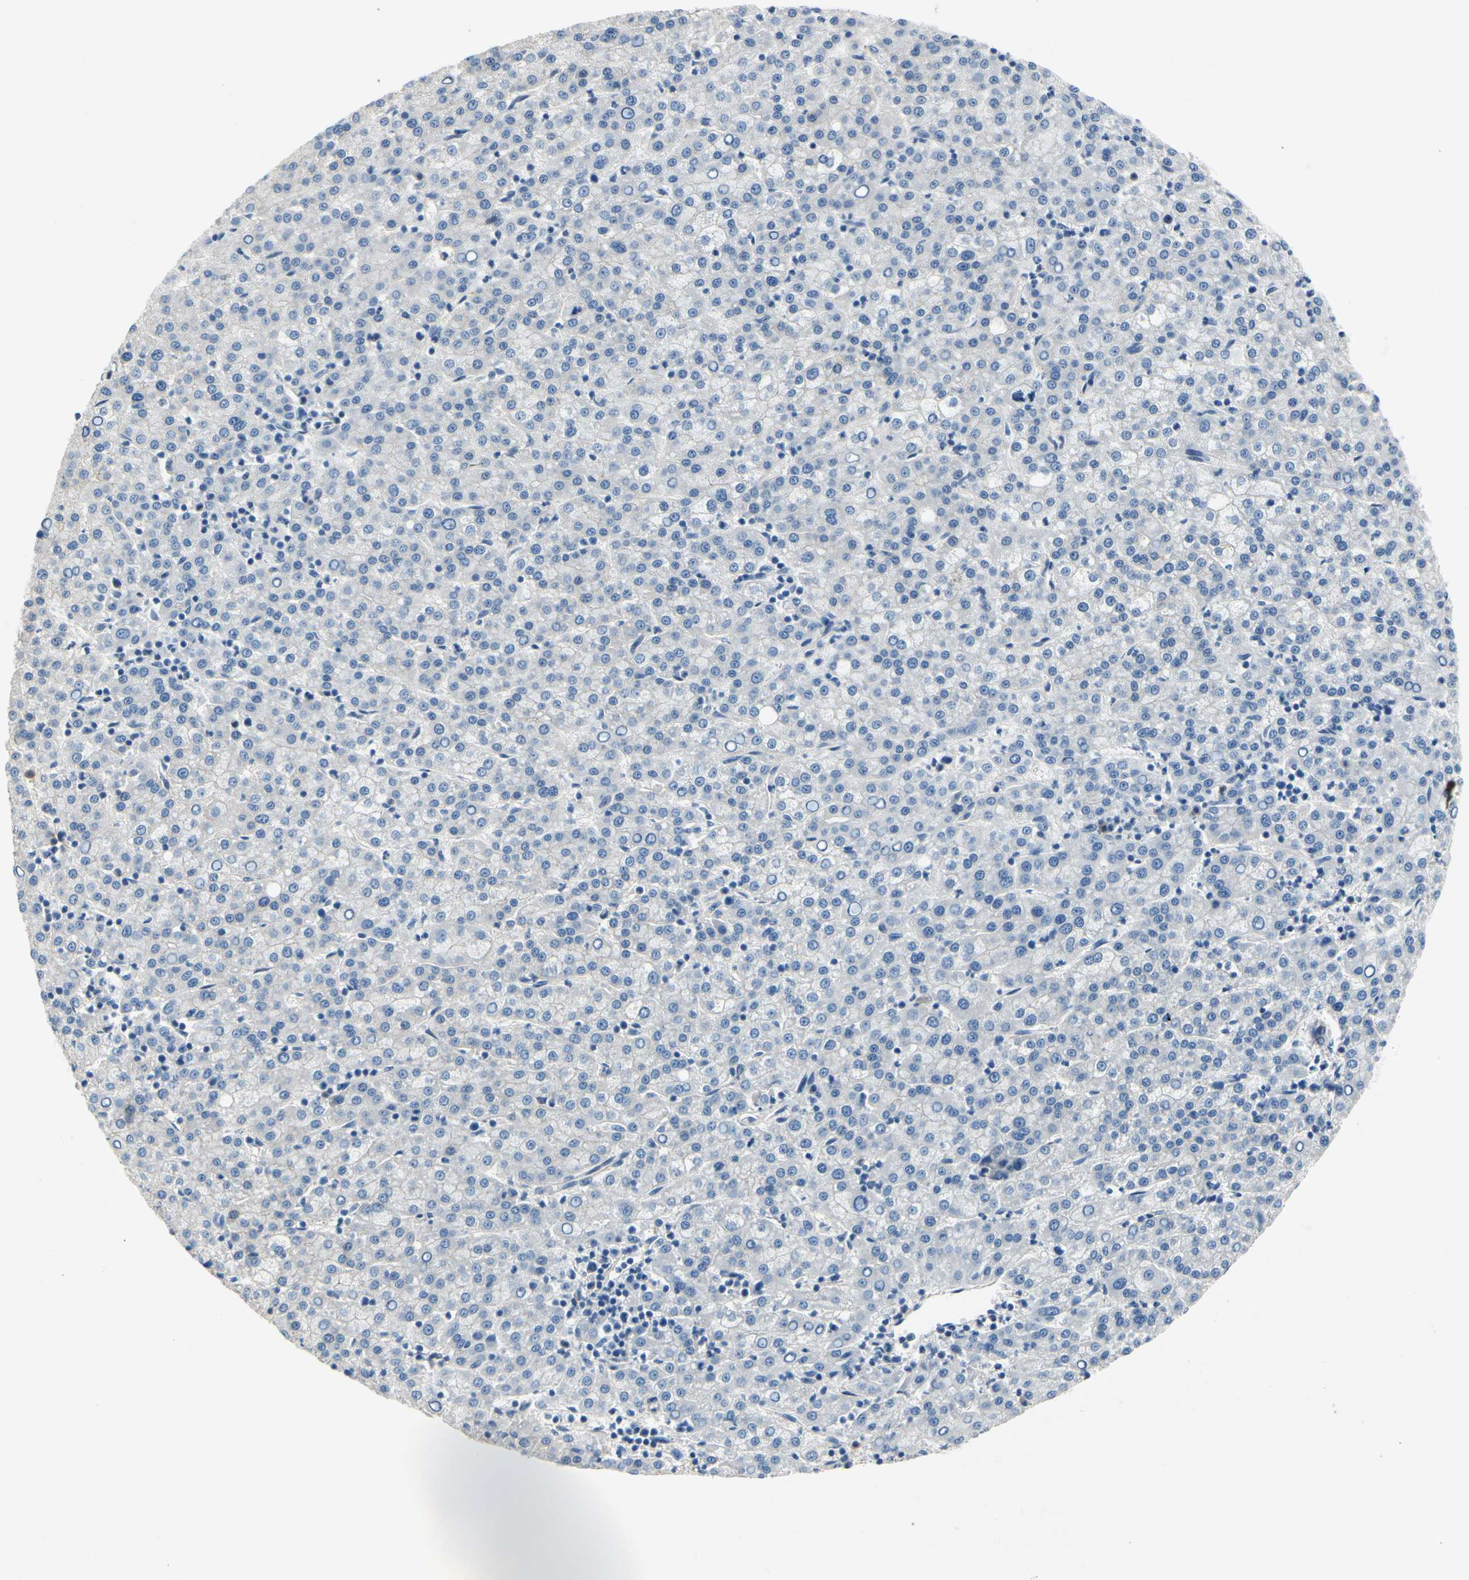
{"staining": {"intensity": "negative", "quantity": "none", "location": "none"}, "tissue": "liver cancer", "cell_type": "Tumor cells", "image_type": "cancer", "snomed": [{"axis": "morphology", "description": "Carcinoma, Hepatocellular, NOS"}, {"axis": "topography", "description": "Liver"}], "caption": "High power microscopy photomicrograph of an immunohistochemistry (IHC) histopathology image of liver hepatocellular carcinoma, revealing no significant expression in tumor cells.", "gene": "CA14", "patient": {"sex": "female", "age": 58}}